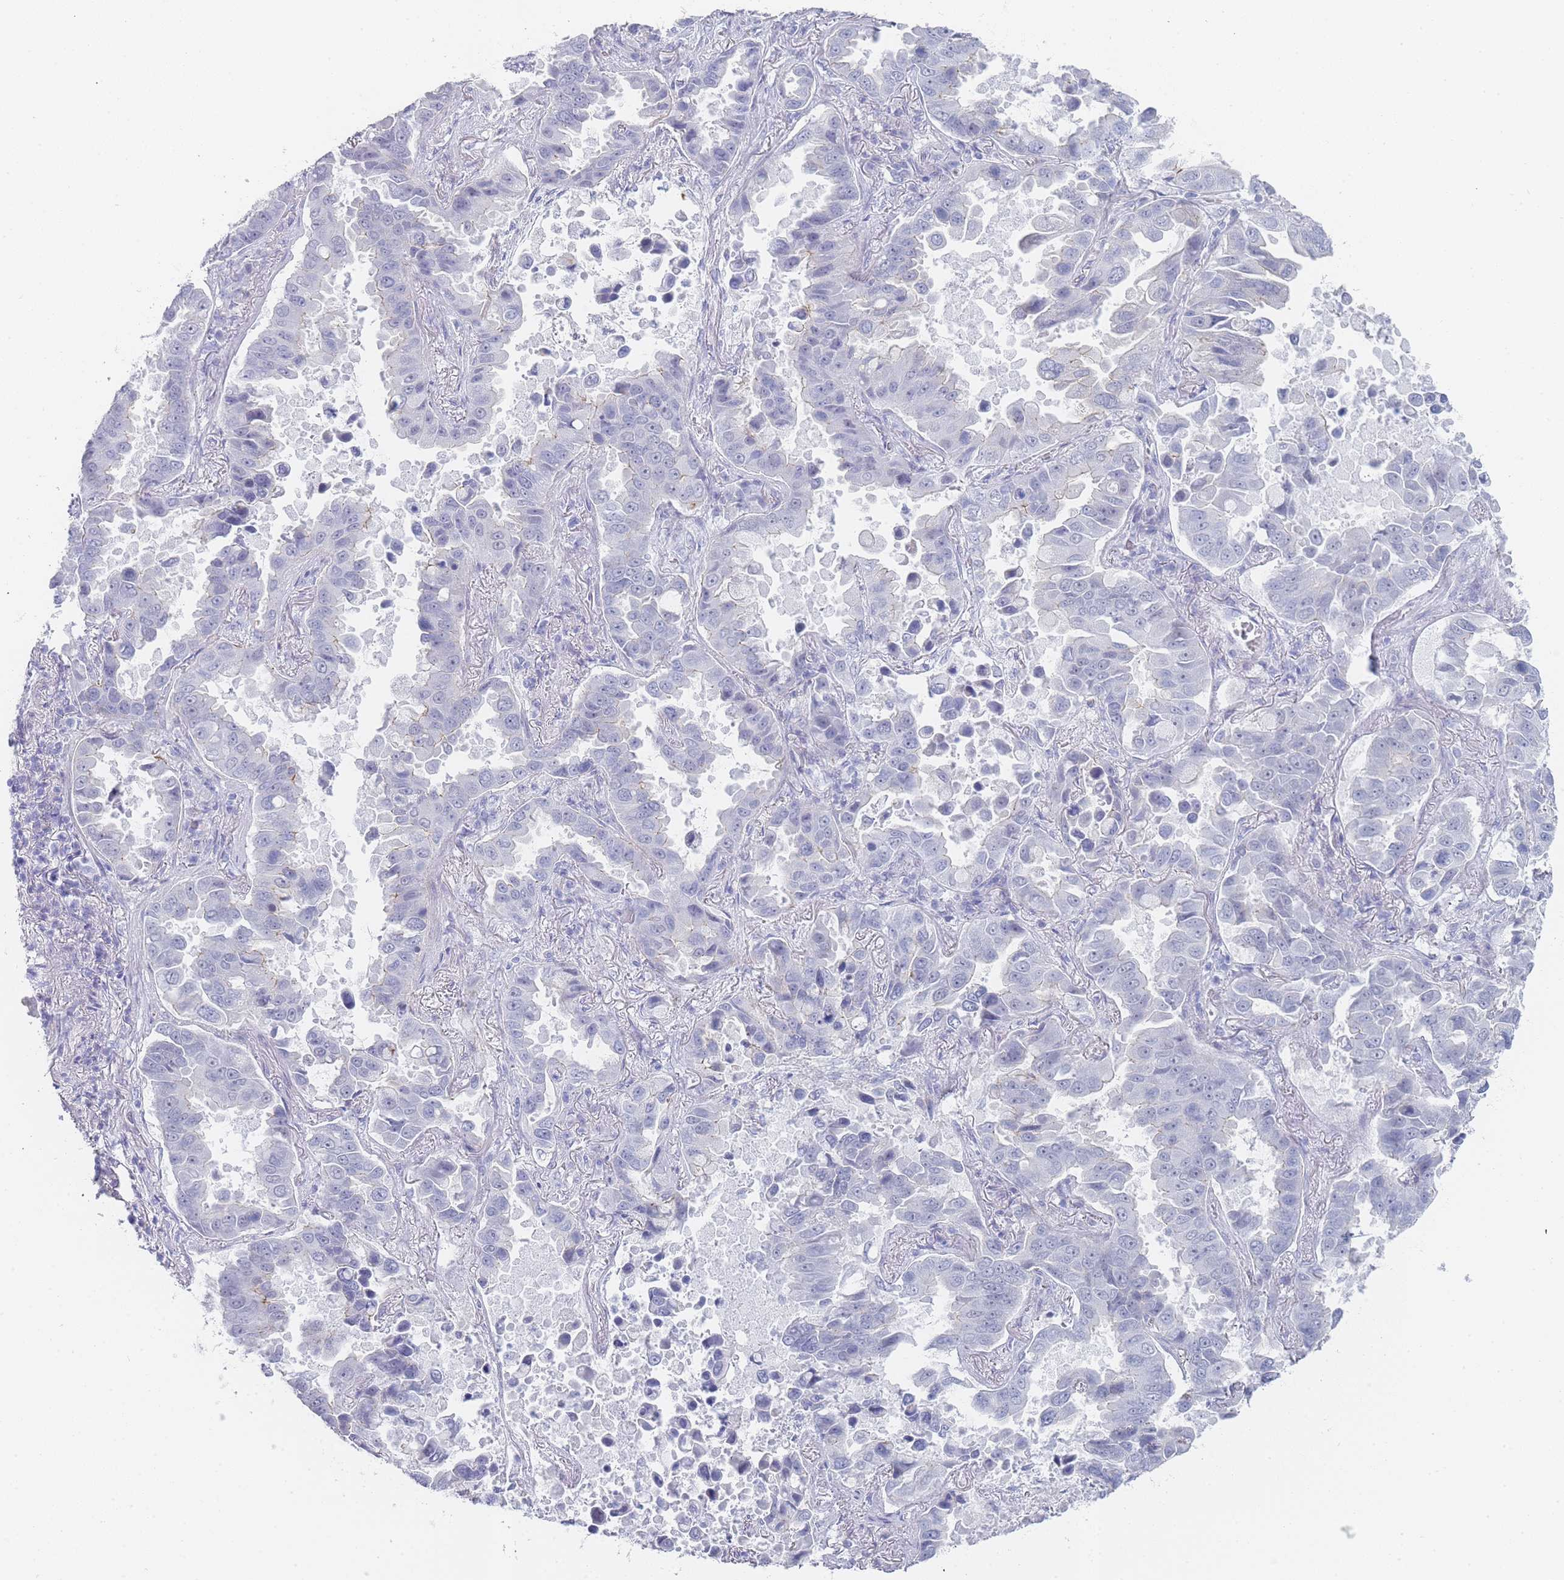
{"staining": {"intensity": "negative", "quantity": "none", "location": "none"}, "tissue": "lung cancer", "cell_type": "Tumor cells", "image_type": "cancer", "snomed": [{"axis": "morphology", "description": "Adenocarcinoma, NOS"}, {"axis": "topography", "description": "Lung"}], "caption": "Lung cancer (adenocarcinoma) was stained to show a protein in brown. There is no significant expression in tumor cells.", "gene": "IMPG1", "patient": {"sex": "male", "age": 64}}